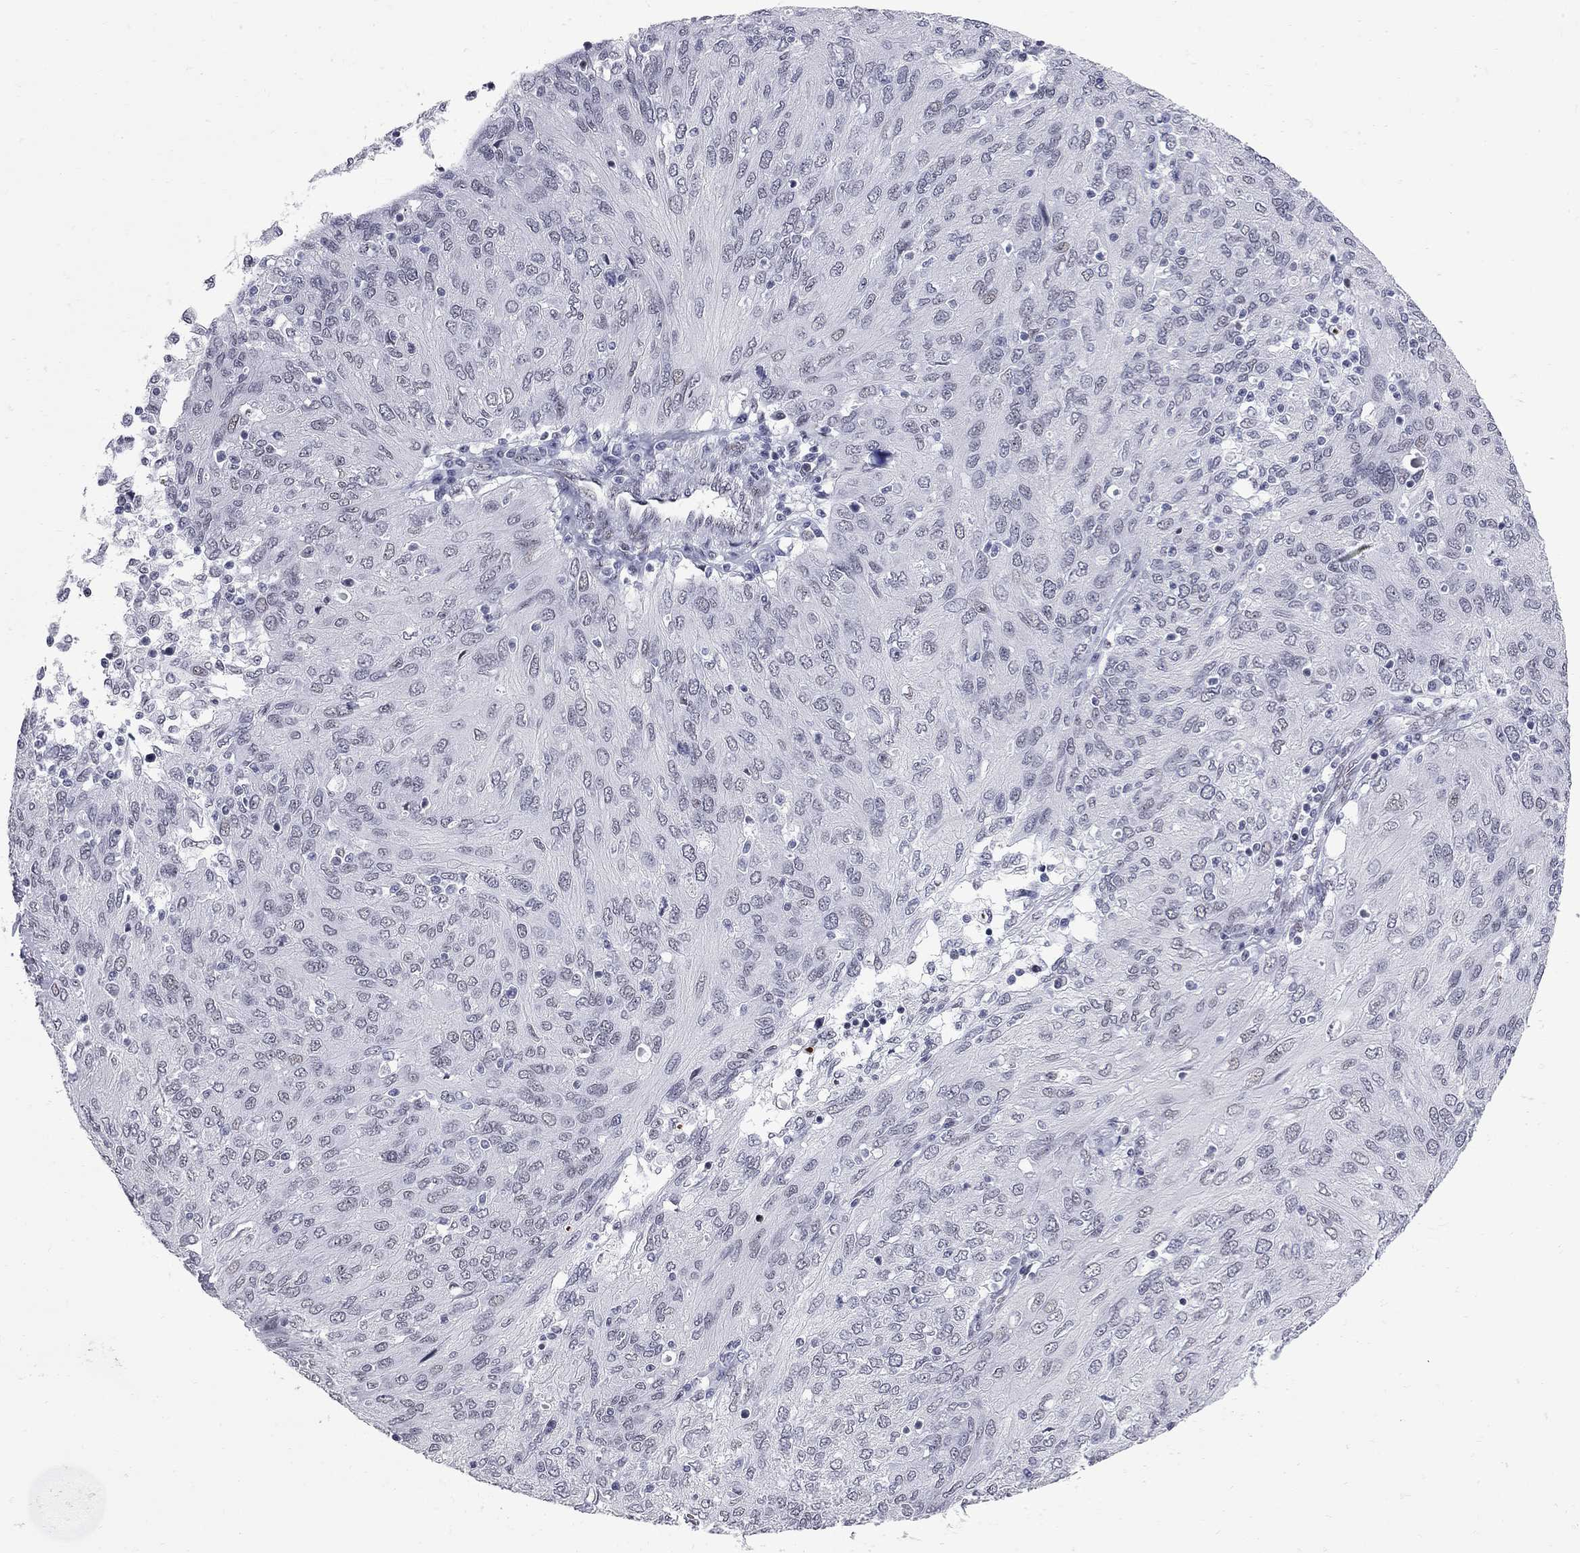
{"staining": {"intensity": "negative", "quantity": "none", "location": "none"}, "tissue": "ovarian cancer", "cell_type": "Tumor cells", "image_type": "cancer", "snomed": [{"axis": "morphology", "description": "Carcinoma, endometroid"}, {"axis": "topography", "description": "Ovary"}], "caption": "There is no significant expression in tumor cells of endometroid carcinoma (ovarian).", "gene": "ZBTB47", "patient": {"sex": "female", "age": 50}}